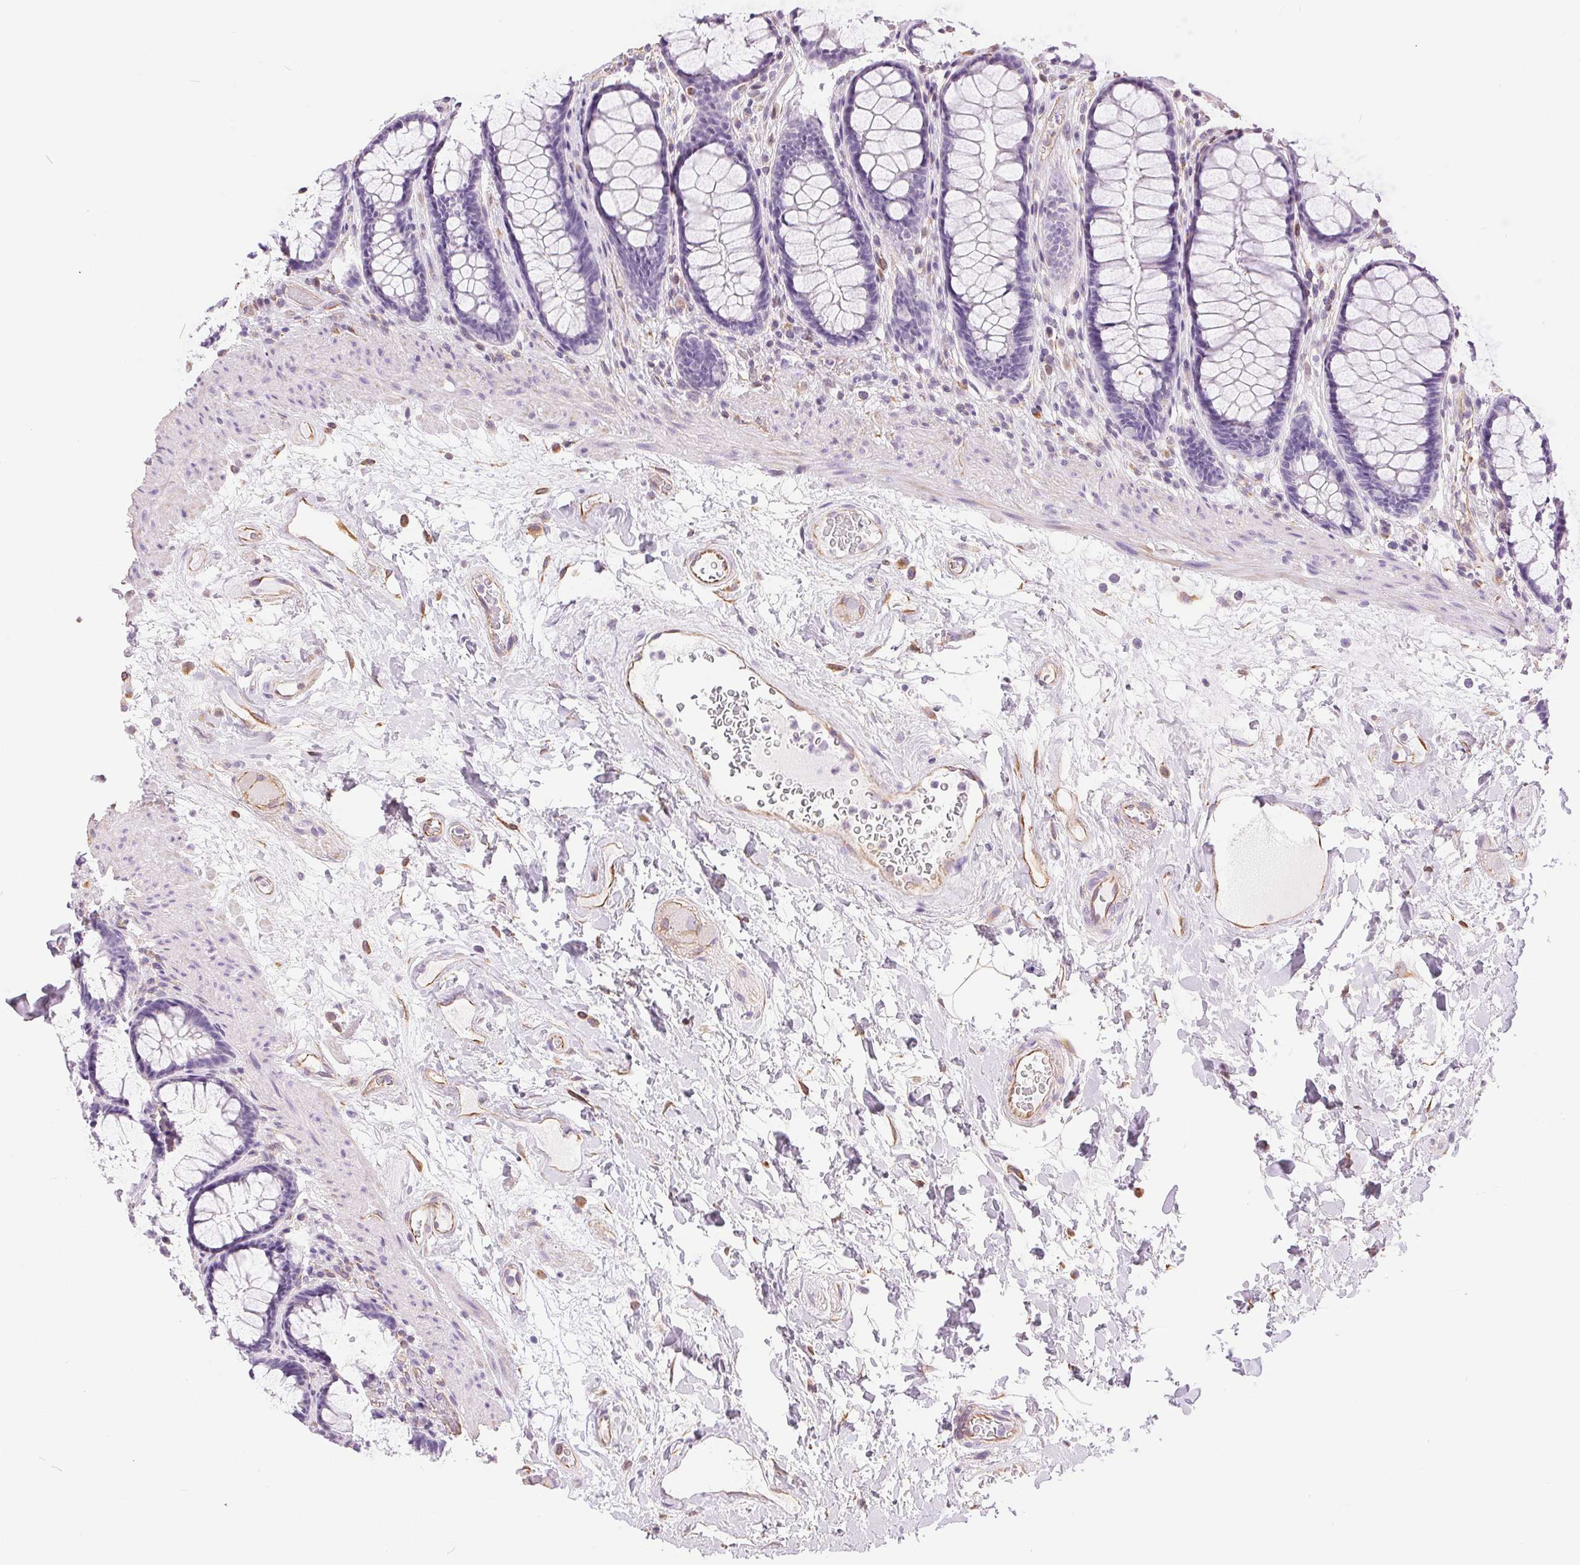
{"staining": {"intensity": "negative", "quantity": "none", "location": "none"}, "tissue": "rectum", "cell_type": "Glandular cells", "image_type": "normal", "snomed": [{"axis": "morphology", "description": "Normal tissue, NOS"}, {"axis": "topography", "description": "Rectum"}], "caption": "IHC of benign rectum demonstrates no expression in glandular cells. (Brightfield microscopy of DAB (3,3'-diaminobenzidine) immunohistochemistry (IHC) at high magnification).", "gene": "GFAP", "patient": {"sex": "male", "age": 72}}